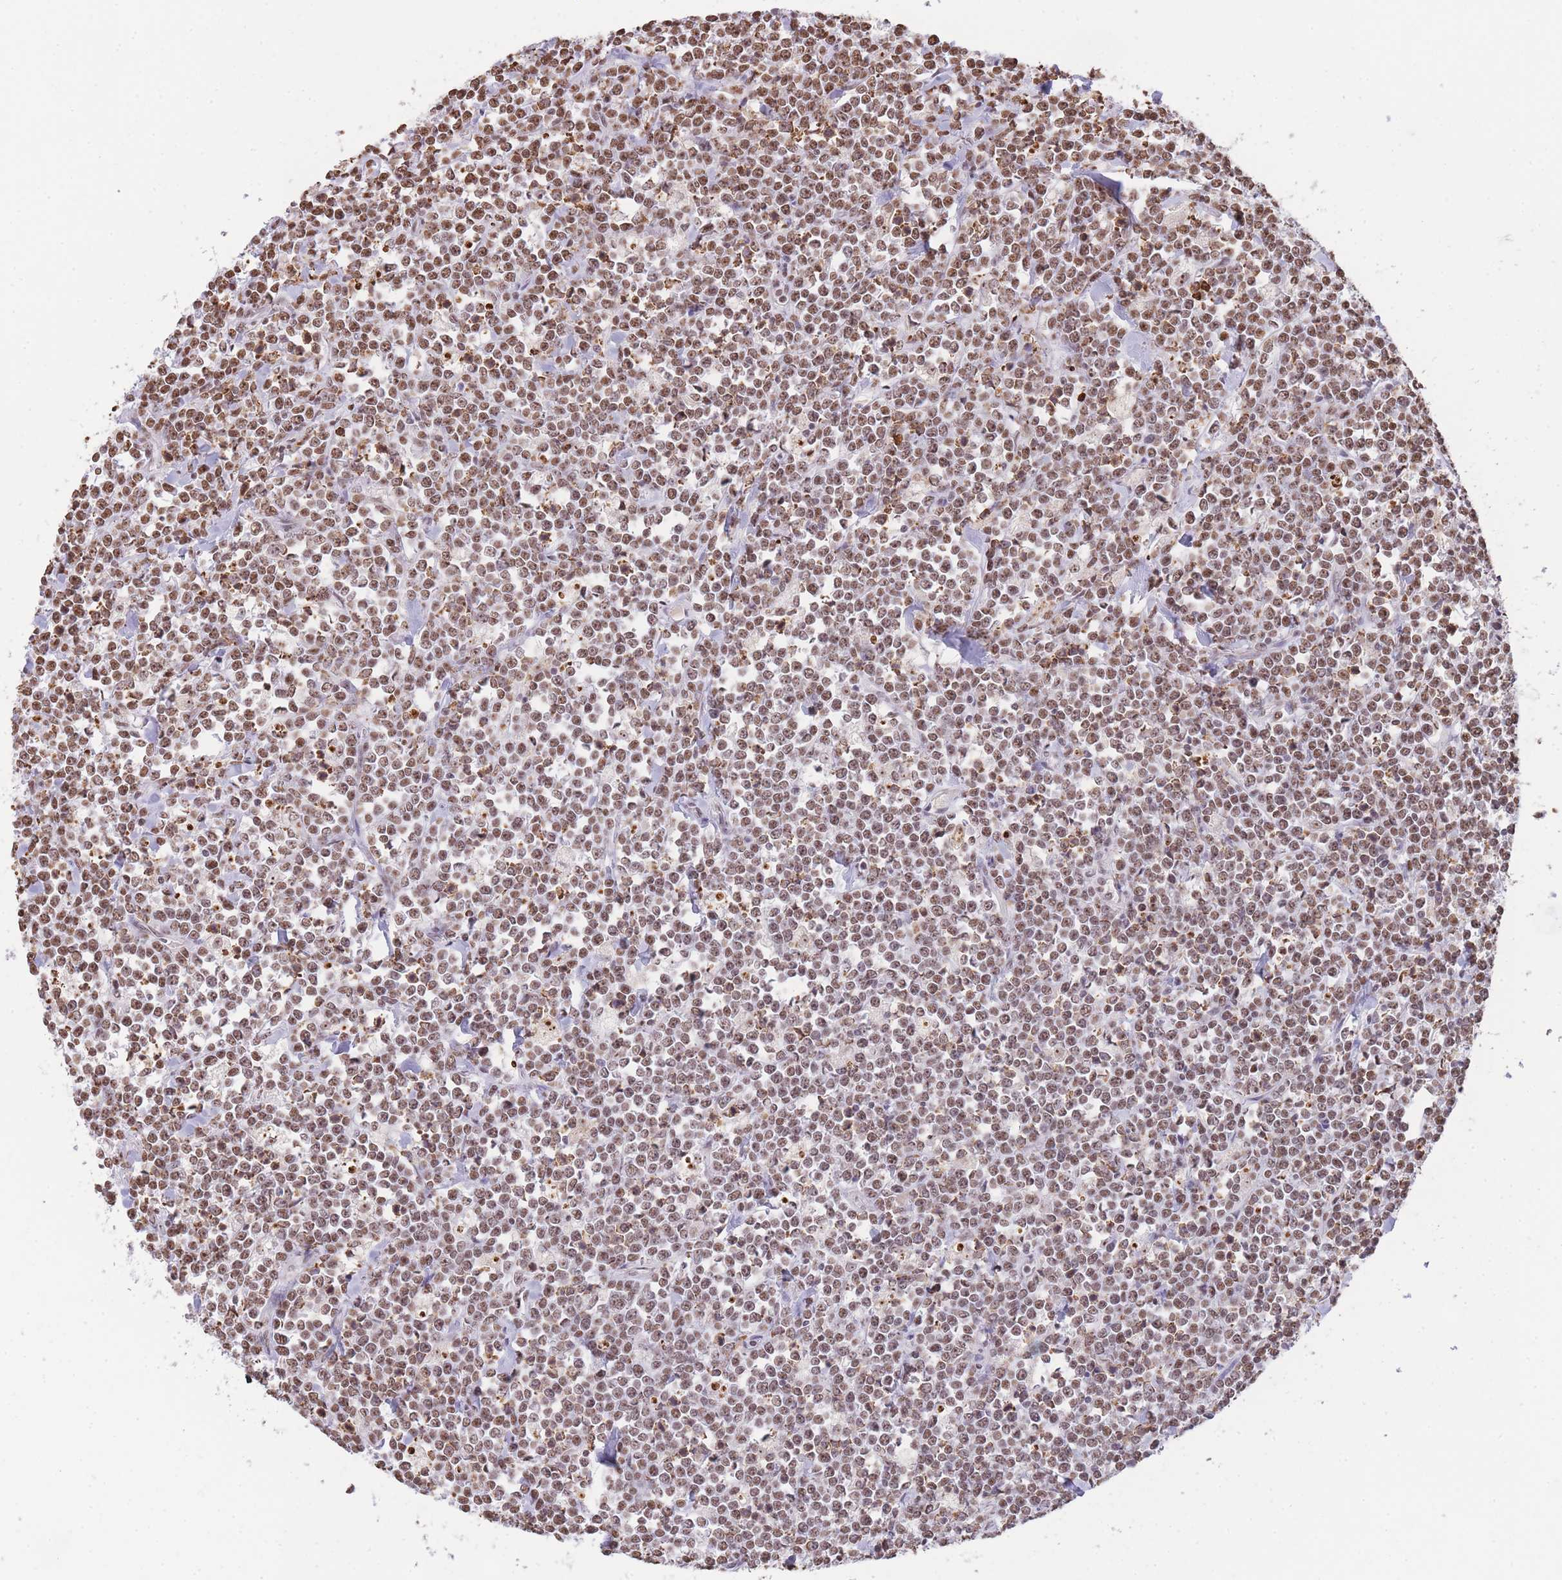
{"staining": {"intensity": "moderate", "quantity": ">75%", "location": "nuclear"}, "tissue": "lymphoma", "cell_type": "Tumor cells", "image_type": "cancer", "snomed": [{"axis": "morphology", "description": "Malignant lymphoma, non-Hodgkin's type, High grade"}, {"axis": "topography", "description": "Small intestine"}, {"axis": "topography", "description": "Colon"}], "caption": "This is a photomicrograph of immunohistochemistry staining of lymphoma, which shows moderate positivity in the nuclear of tumor cells.", "gene": "EVC2", "patient": {"sex": "male", "age": 8}}